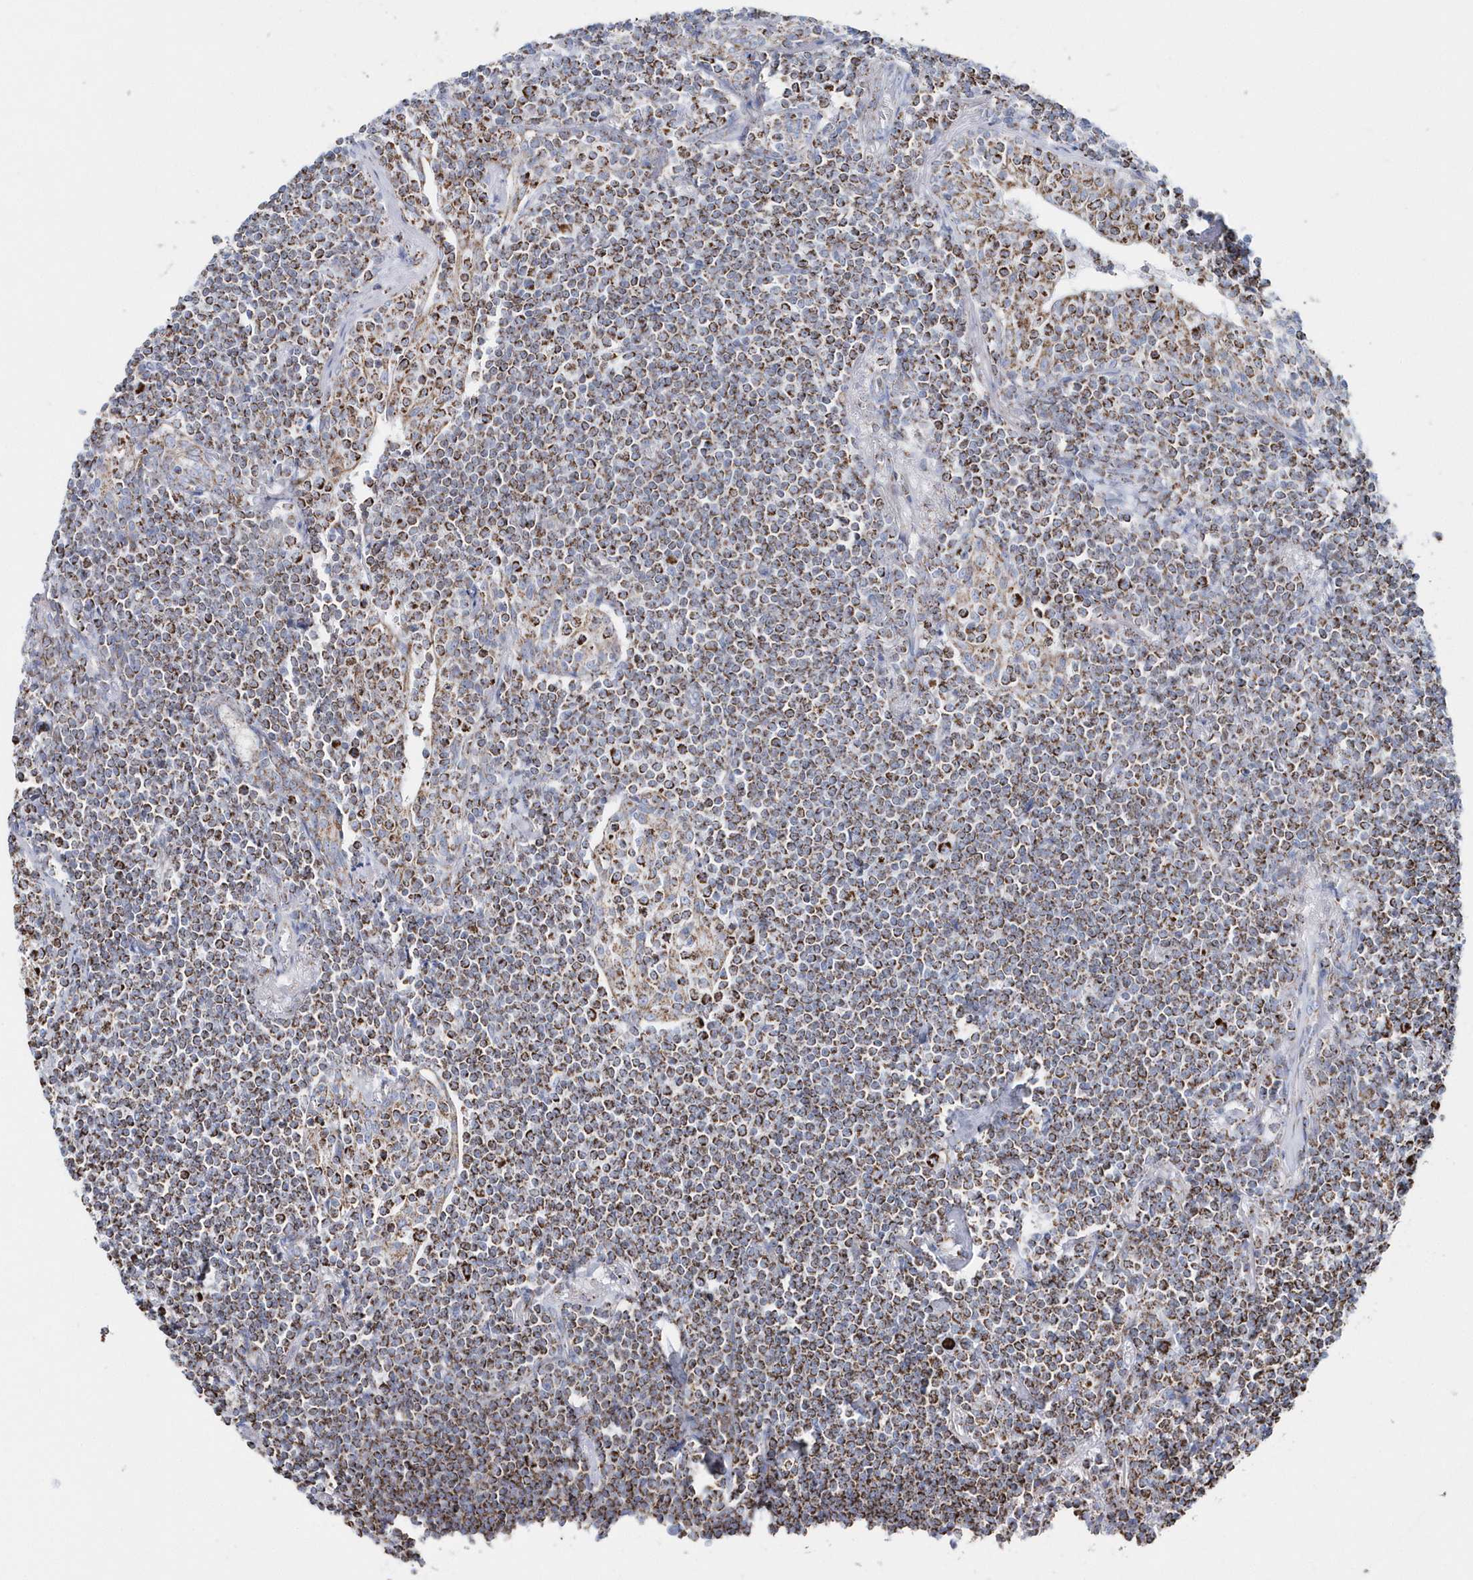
{"staining": {"intensity": "moderate", "quantity": ">75%", "location": "cytoplasmic/membranous"}, "tissue": "lymphoma", "cell_type": "Tumor cells", "image_type": "cancer", "snomed": [{"axis": "morphology", "description": "Malignant lymphoma, non-Hodgkin's type, Low grade"}, {"axis": "topography", "description": "Lung"}], "caption": "This image shows immunohistochemistry (IHC) staining of human low-grade malignant lymphoma, non-Hodgkin's type, with medium moderate cytoplasmic/membranous staining in approximately >75% of tumor cells.", "gene": "TMCO6", "patient": {"sex": "female", "age": 71}}